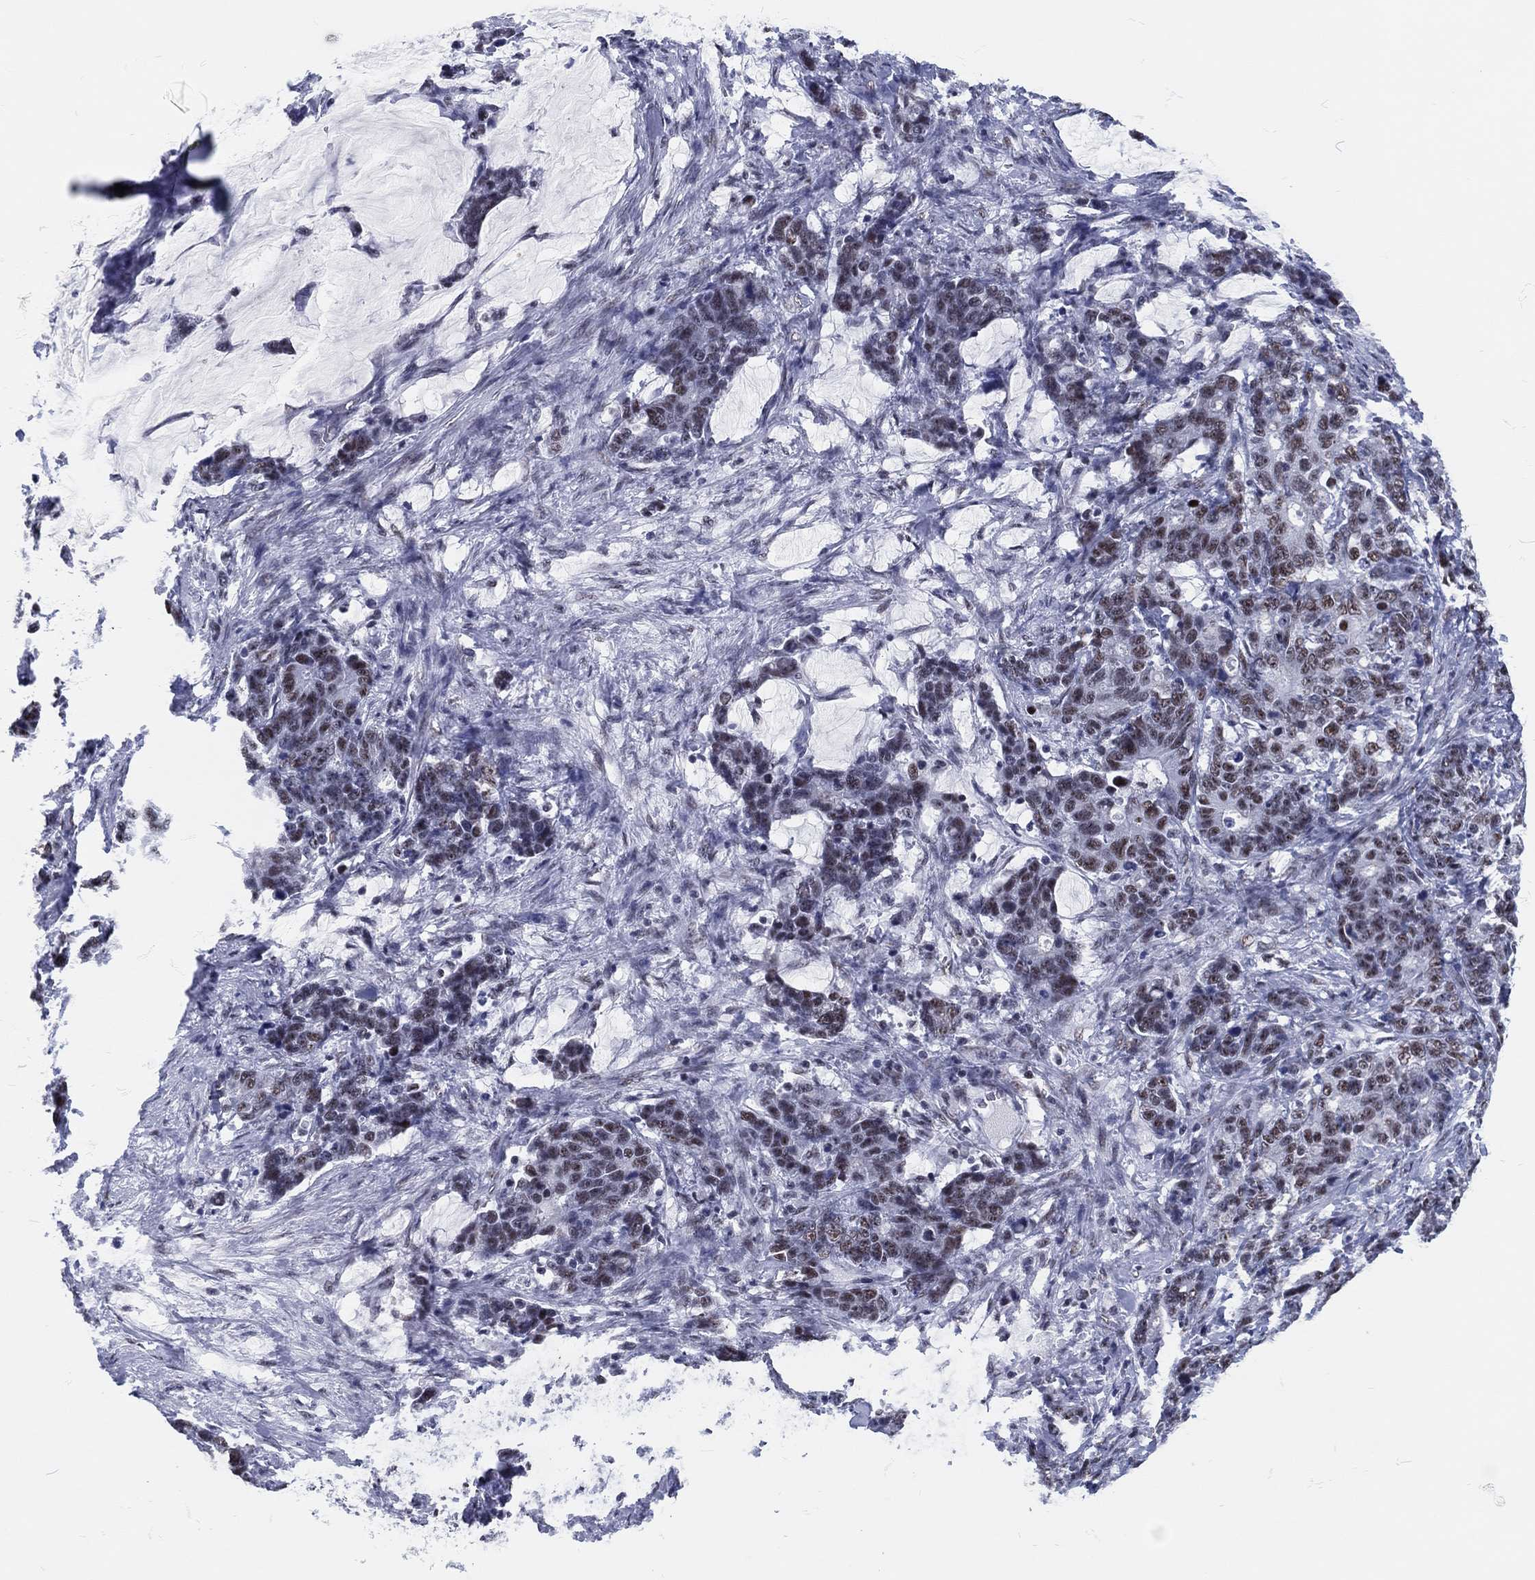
{"staining": {"intensity": "weak", "quantity": "25%-75%", "location": "nuclear"}, "tissue": "stomach cancer", "cell_type": "Tumor cells", "image_type": "cancer", "snomed": [{"axis": "morphology", "description": "Normal tissue, NOS"}, {"axis": "morphology", "description": "Adenocarcinoma, NOS"}, {"axis": "topography", "description": "Stomach"}], "caption": "Protein positivity by IHC displays weak nuclear staining in approximately 25%-75% of tumor cells in stomach cancer.", "gene": "MAPK8IP1", "patient": {"sex": "female", "age": 64}}